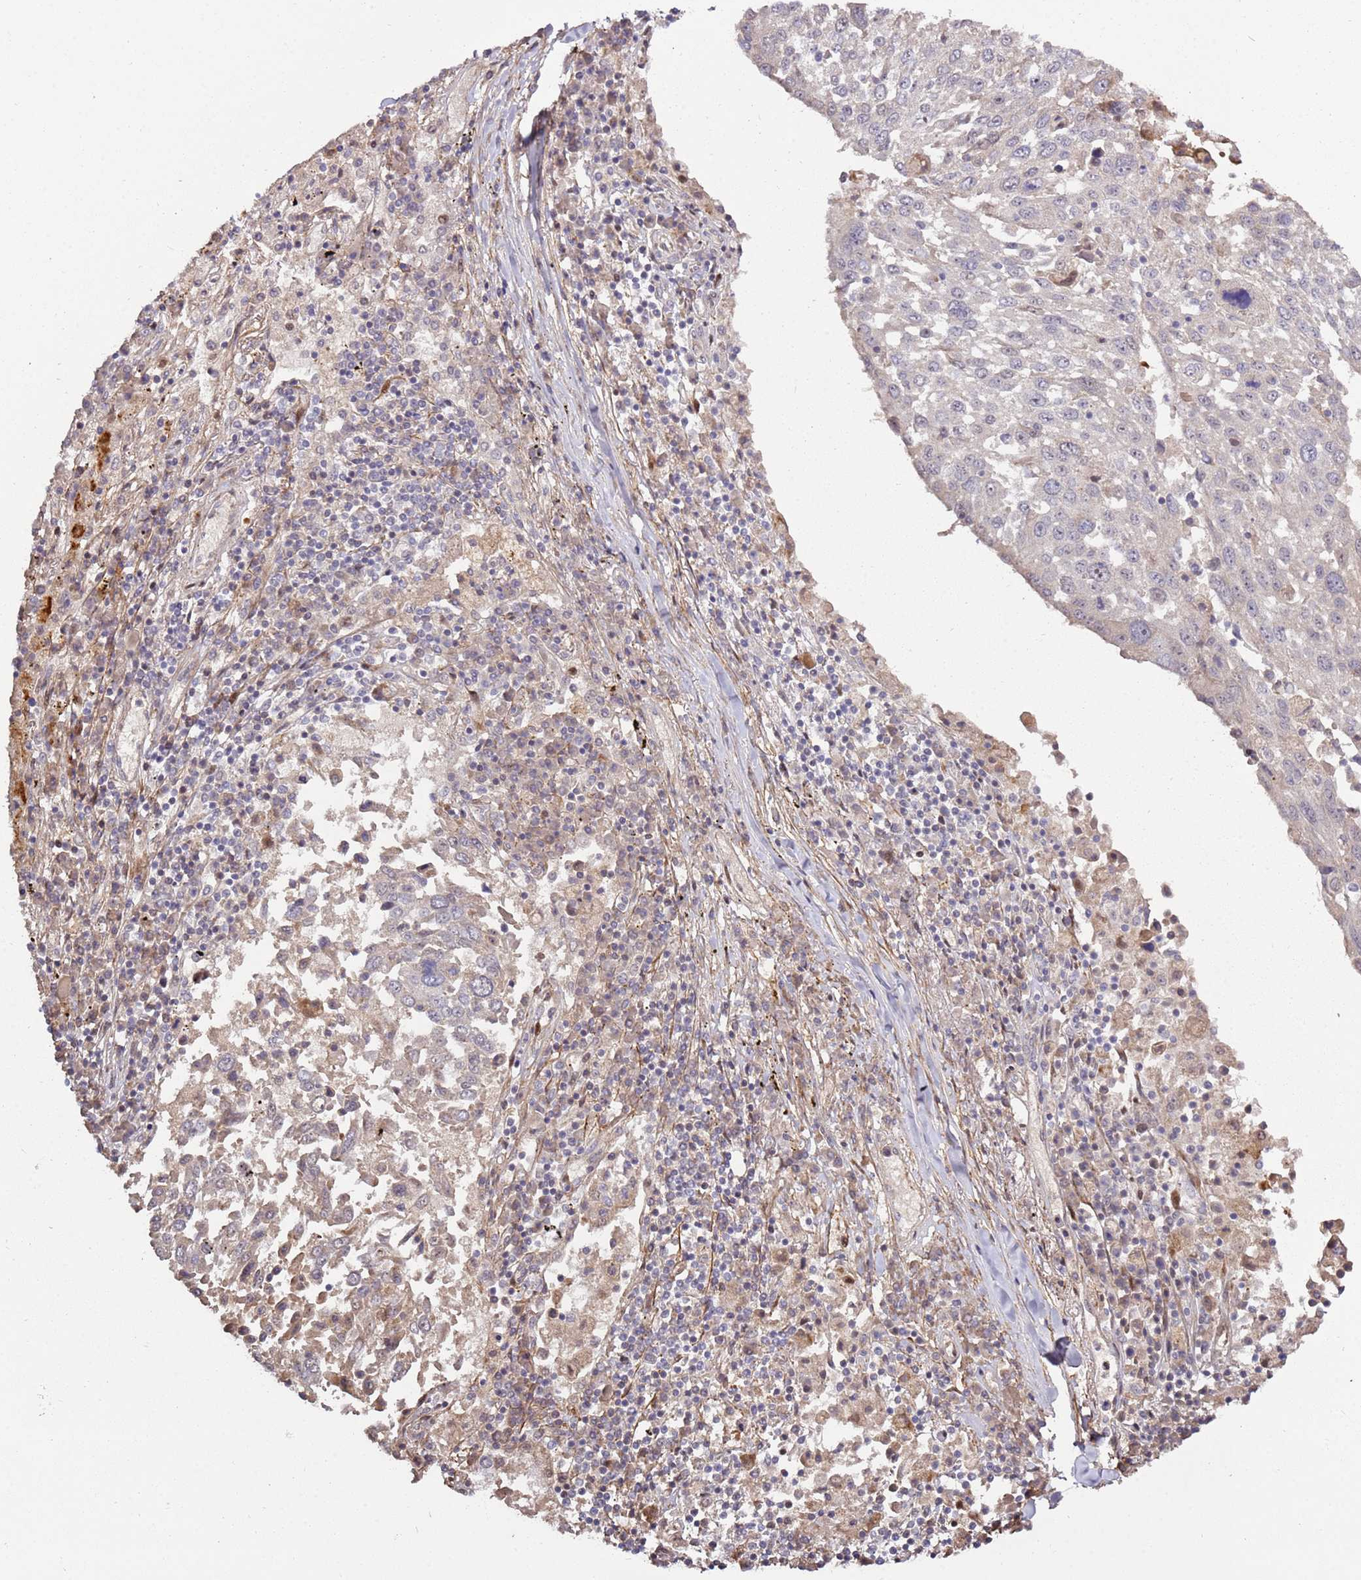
{"staining": {"intensity": "negative", "quantity": "none", "location": "none"}, "tissue": "lung cancer", "cell_type": "Tumor cells", "image_type": "cancer", "snomed": [{"axis": "morphology", "description": "Squamous cell carcinoma, NOS"}, {"axis": "topography", "description": "Lung"}], "caption": "An immunohistochemistry micrograph of squamous cell carcinoma (lung) is shown. There is no staining in tumor cells of squamous cell carcinoma (lung).", "gene": "RHBDL1", "patient": {"sex": "male", "age": 65}}